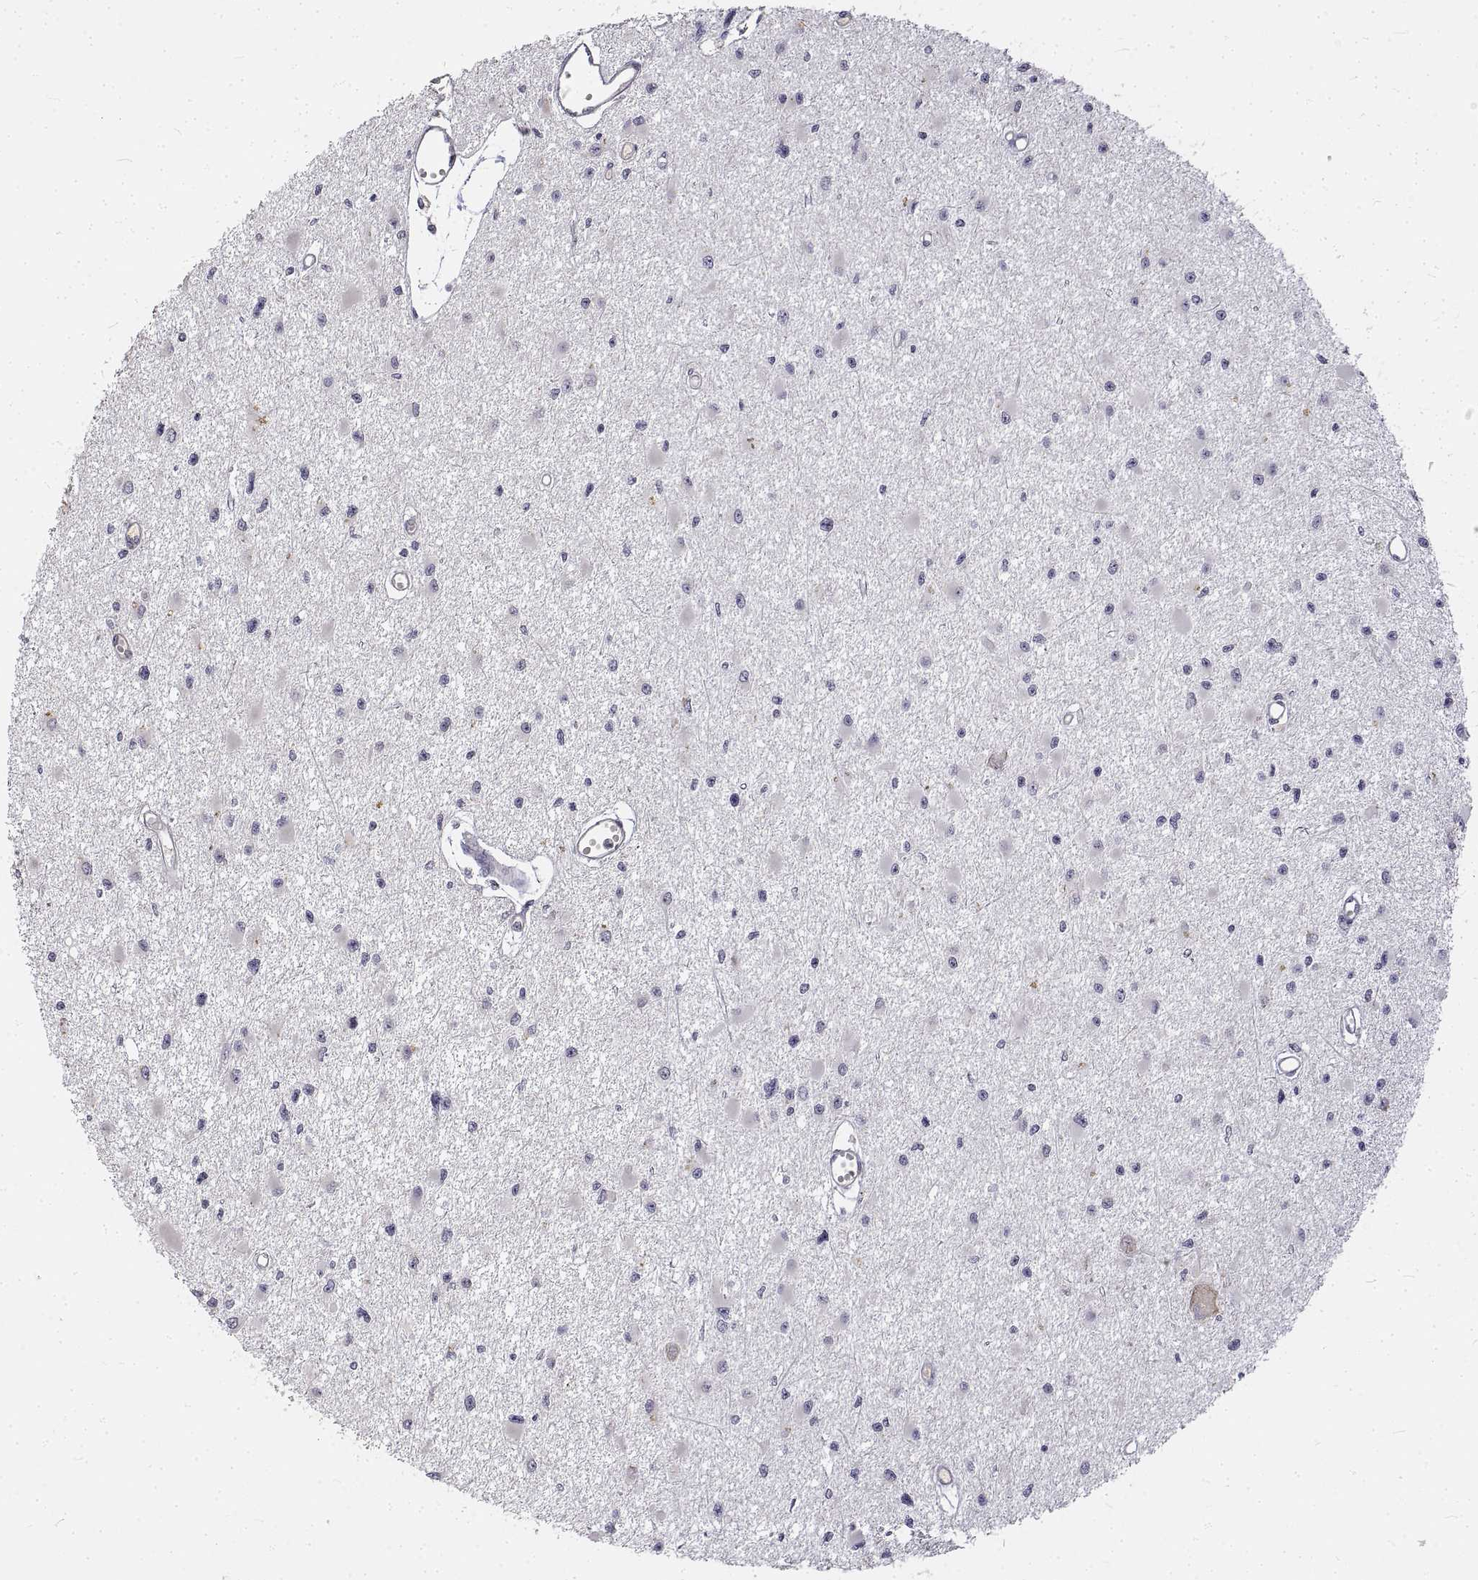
{"staining": {"intensity": "negative", "quantity": "none", "location": "none"}, "tissue": "glioma", "cell_type": "Tumor cells", "image_type": "cancer", "snomed": [{"axis": "morphology", "description": "Glioma, malignant, High grade"}, {"axis": "topography", "description": "Brain"}], "caption": "Malignant glioma (high-grade) was stained to show a protein in brown. There is no significant expression in tumor cells.", "gene": "ANO2", "patient": {"sex": "male", "age": 54}}